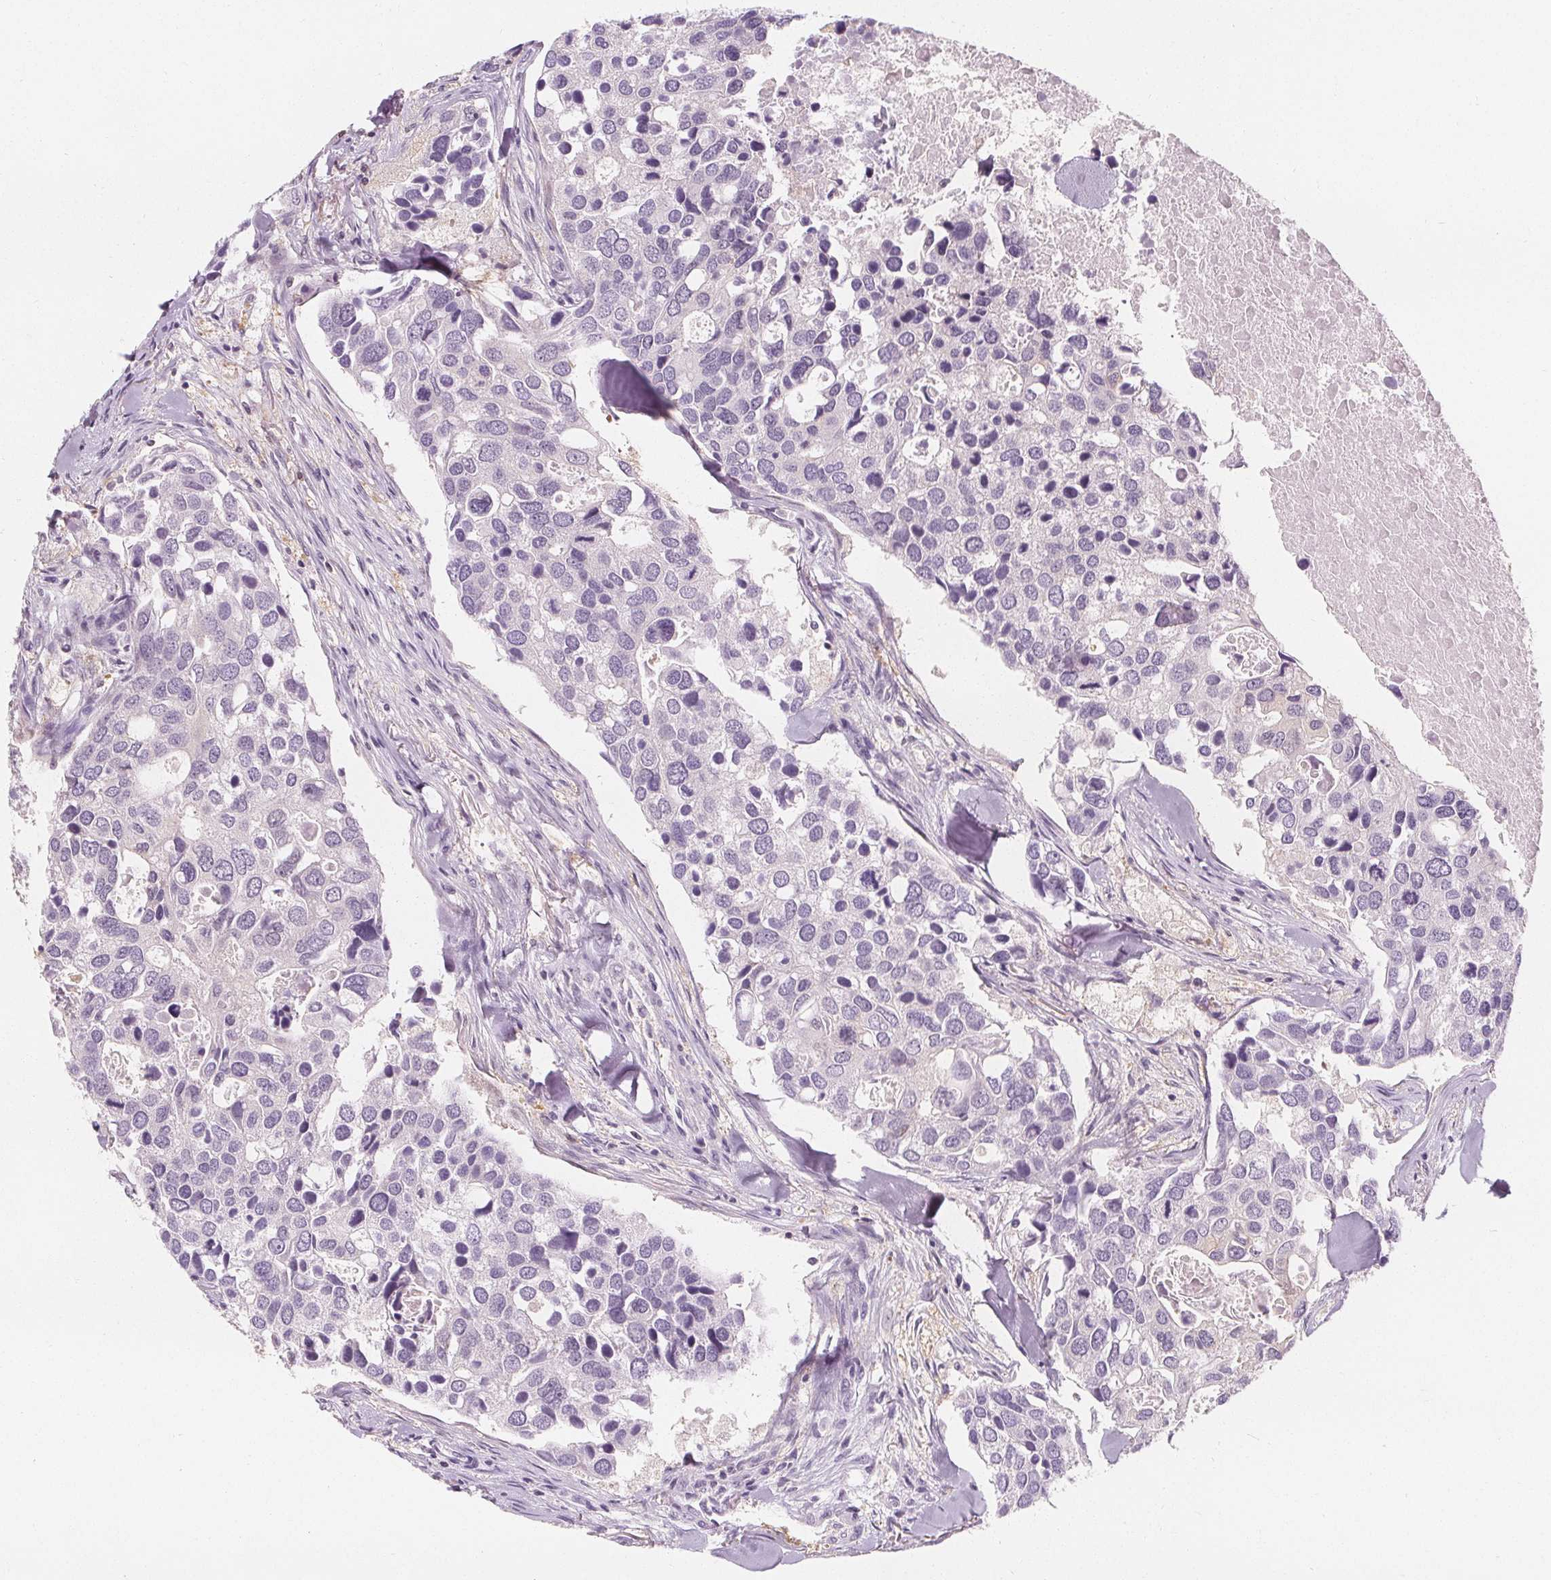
{"staining": {"intensity": "negative", "quantity": "none", "location": "none"}, "tissue": "breast cancer", "cell_type": "Tumor cells", "image_type": "cancer", "snomed": [{"axis": "morphology", "description": "Duct carcinoma"}, {"axis": "topography", "description": "Breast"}], "caption": "Immunohistochemistry micrograph of breast intraductal carcinoma stained for a protein (brown), which demonstrates no expression in tumor cells.", "gene": "UGP2", "patient": {"sex": "female", "age": 83}}